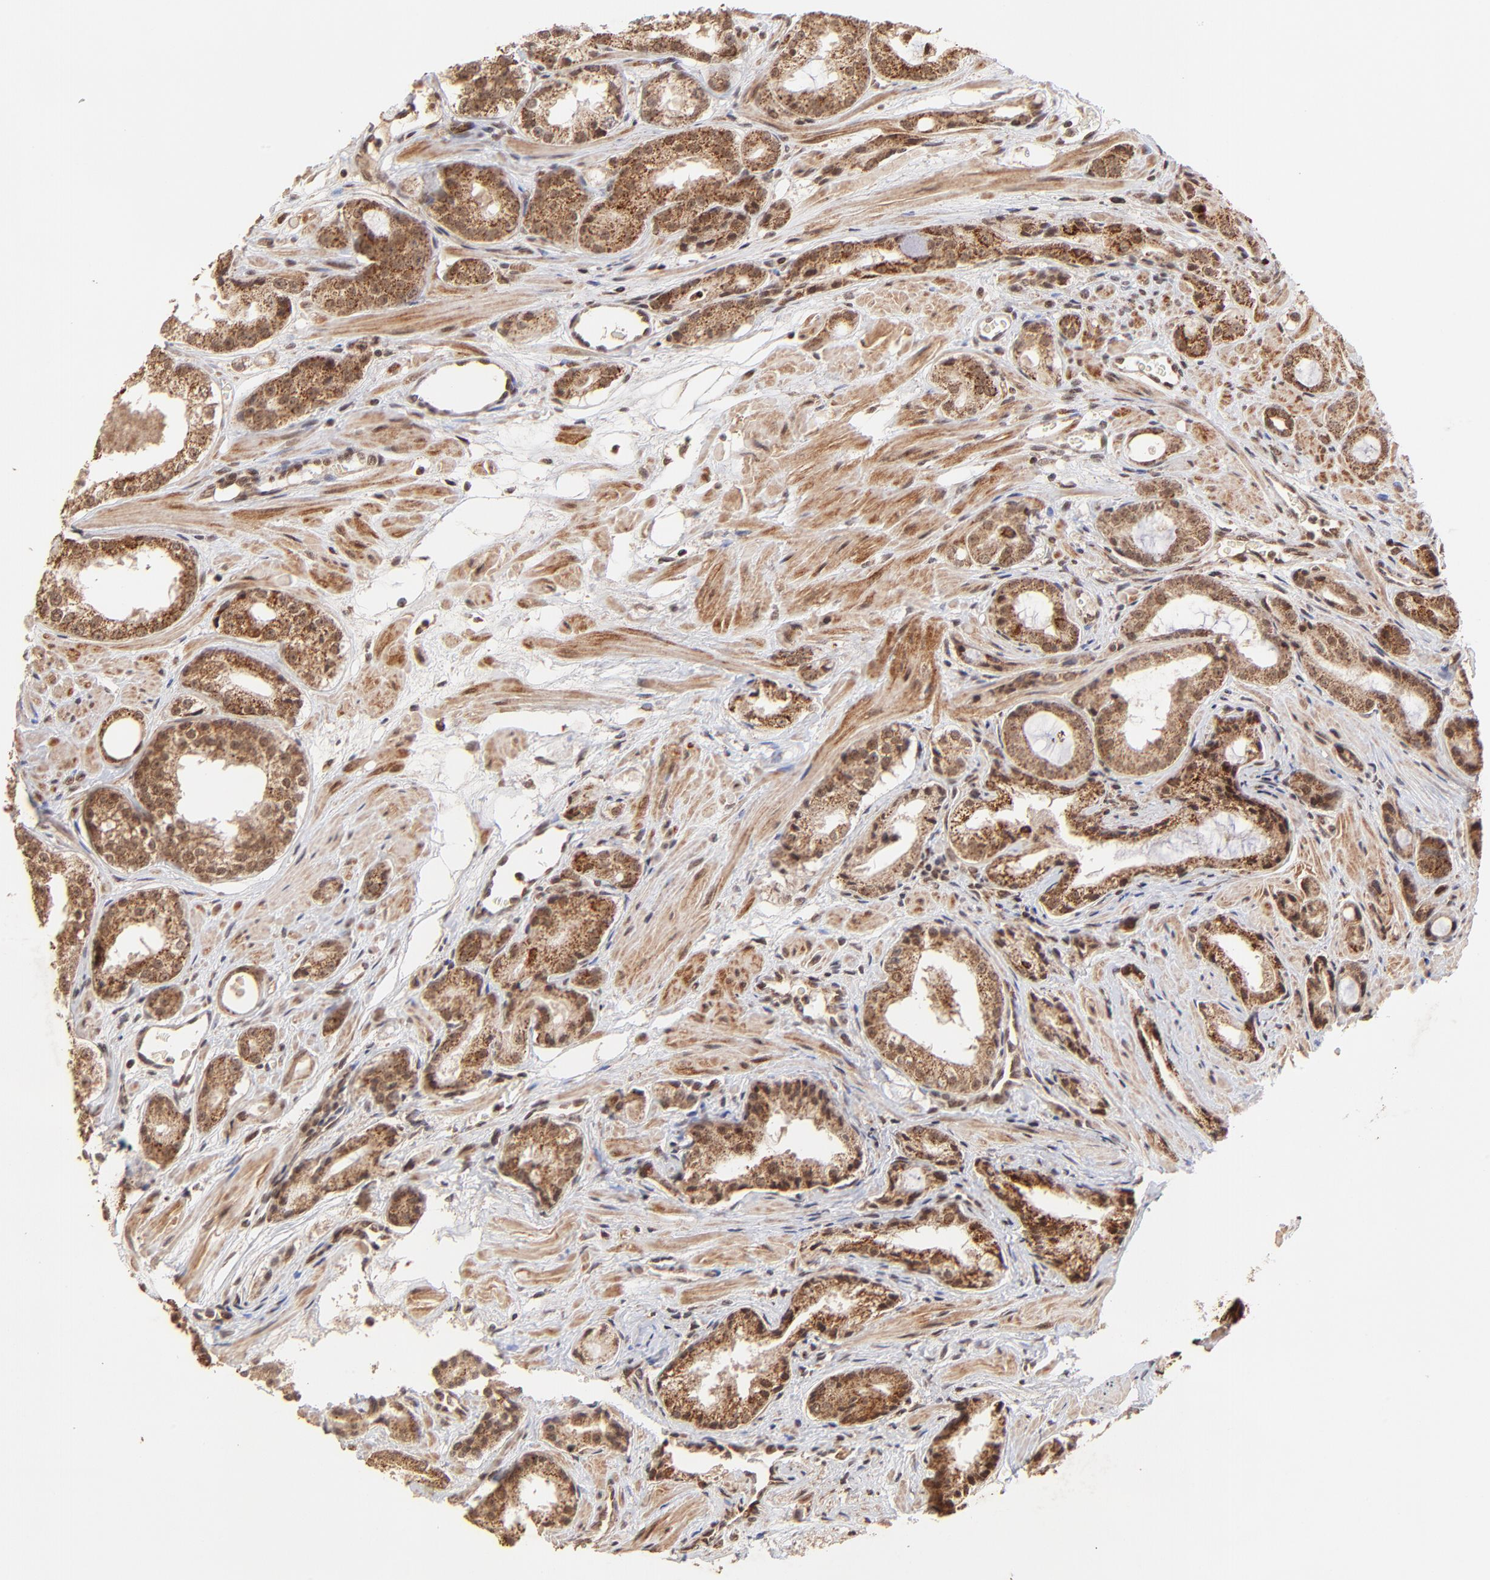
{"staining": {"intensity": "strong", "quantity": ">75%", "location": "cytoplasmic/membranous"}, "tissue": "prostate cancer", "cell_type": "Tumor cells", "image_type": "cancer", "snomed": [{"axis": "morphology", "description": "Adenocarcinoma, Medium grade"}, {"axis": "topography", "description": "Prostate"}], "caption": "Adenocarcinoma (medium-grade) (prostate) tissue displays strong cytoplasmic/membranous staining in about >75% of tumor cells", "gene": "MED15", "patient": {"sex": "male", "age": 60}}